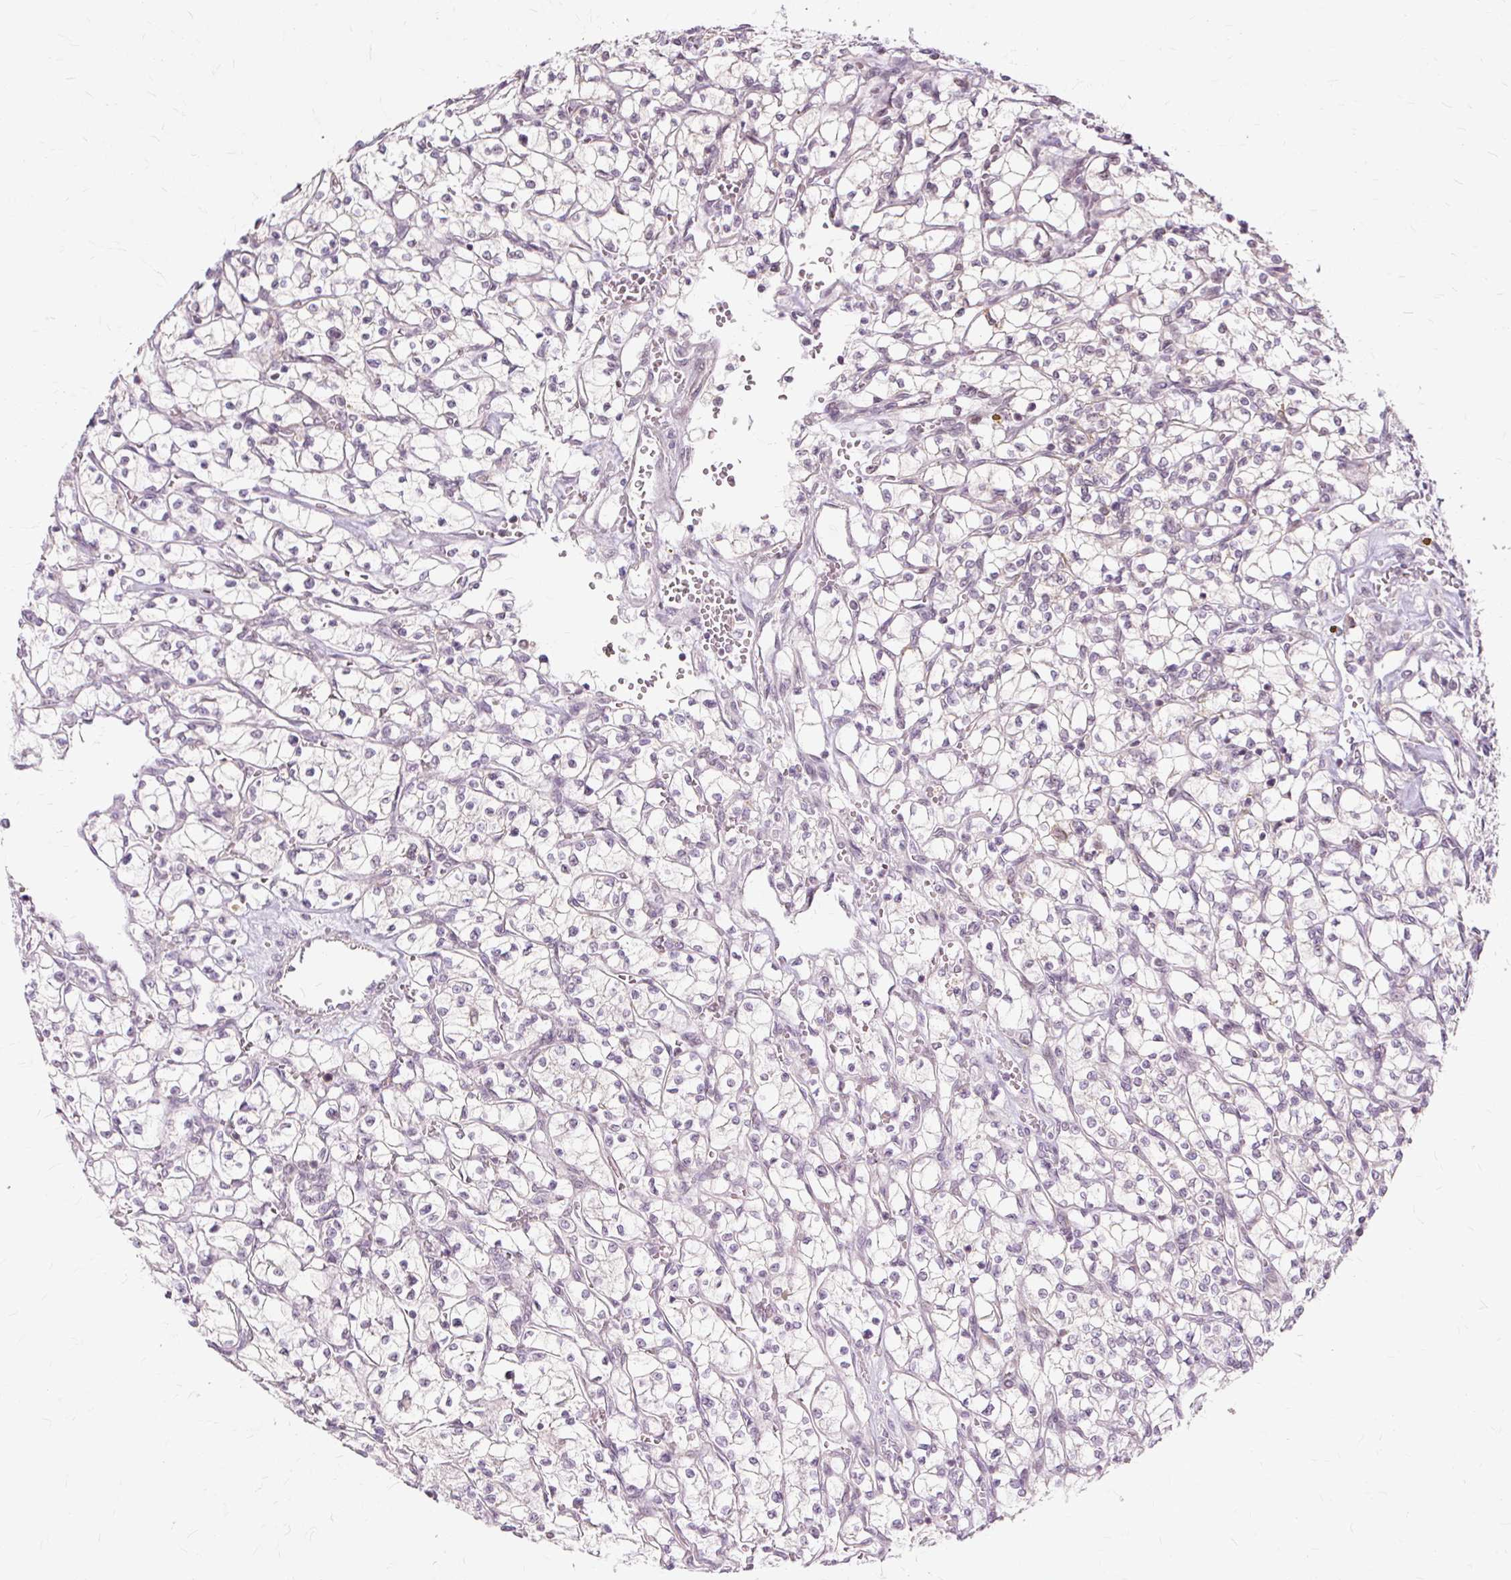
{"staining": {"intensity": "negative", "quantity": "none", "location": "none"}, "tissue": "renal cancer", "cell_type": "Tumor cells", "image_type": "cancer", "snomed": [{"axis": "morphology", "description": "Adenocarcinoma, NOS"}, {"axis": "topography", "description": "Kidney"}], "caption": "Tumor cells show no significant protein positivity in renal cancer (adenocarcinoma). (Immunohistochemistry, brightfield microscopy, high magnification).", "gene": "MMACHC", "patient": {"sex": "female", "age": 64}}